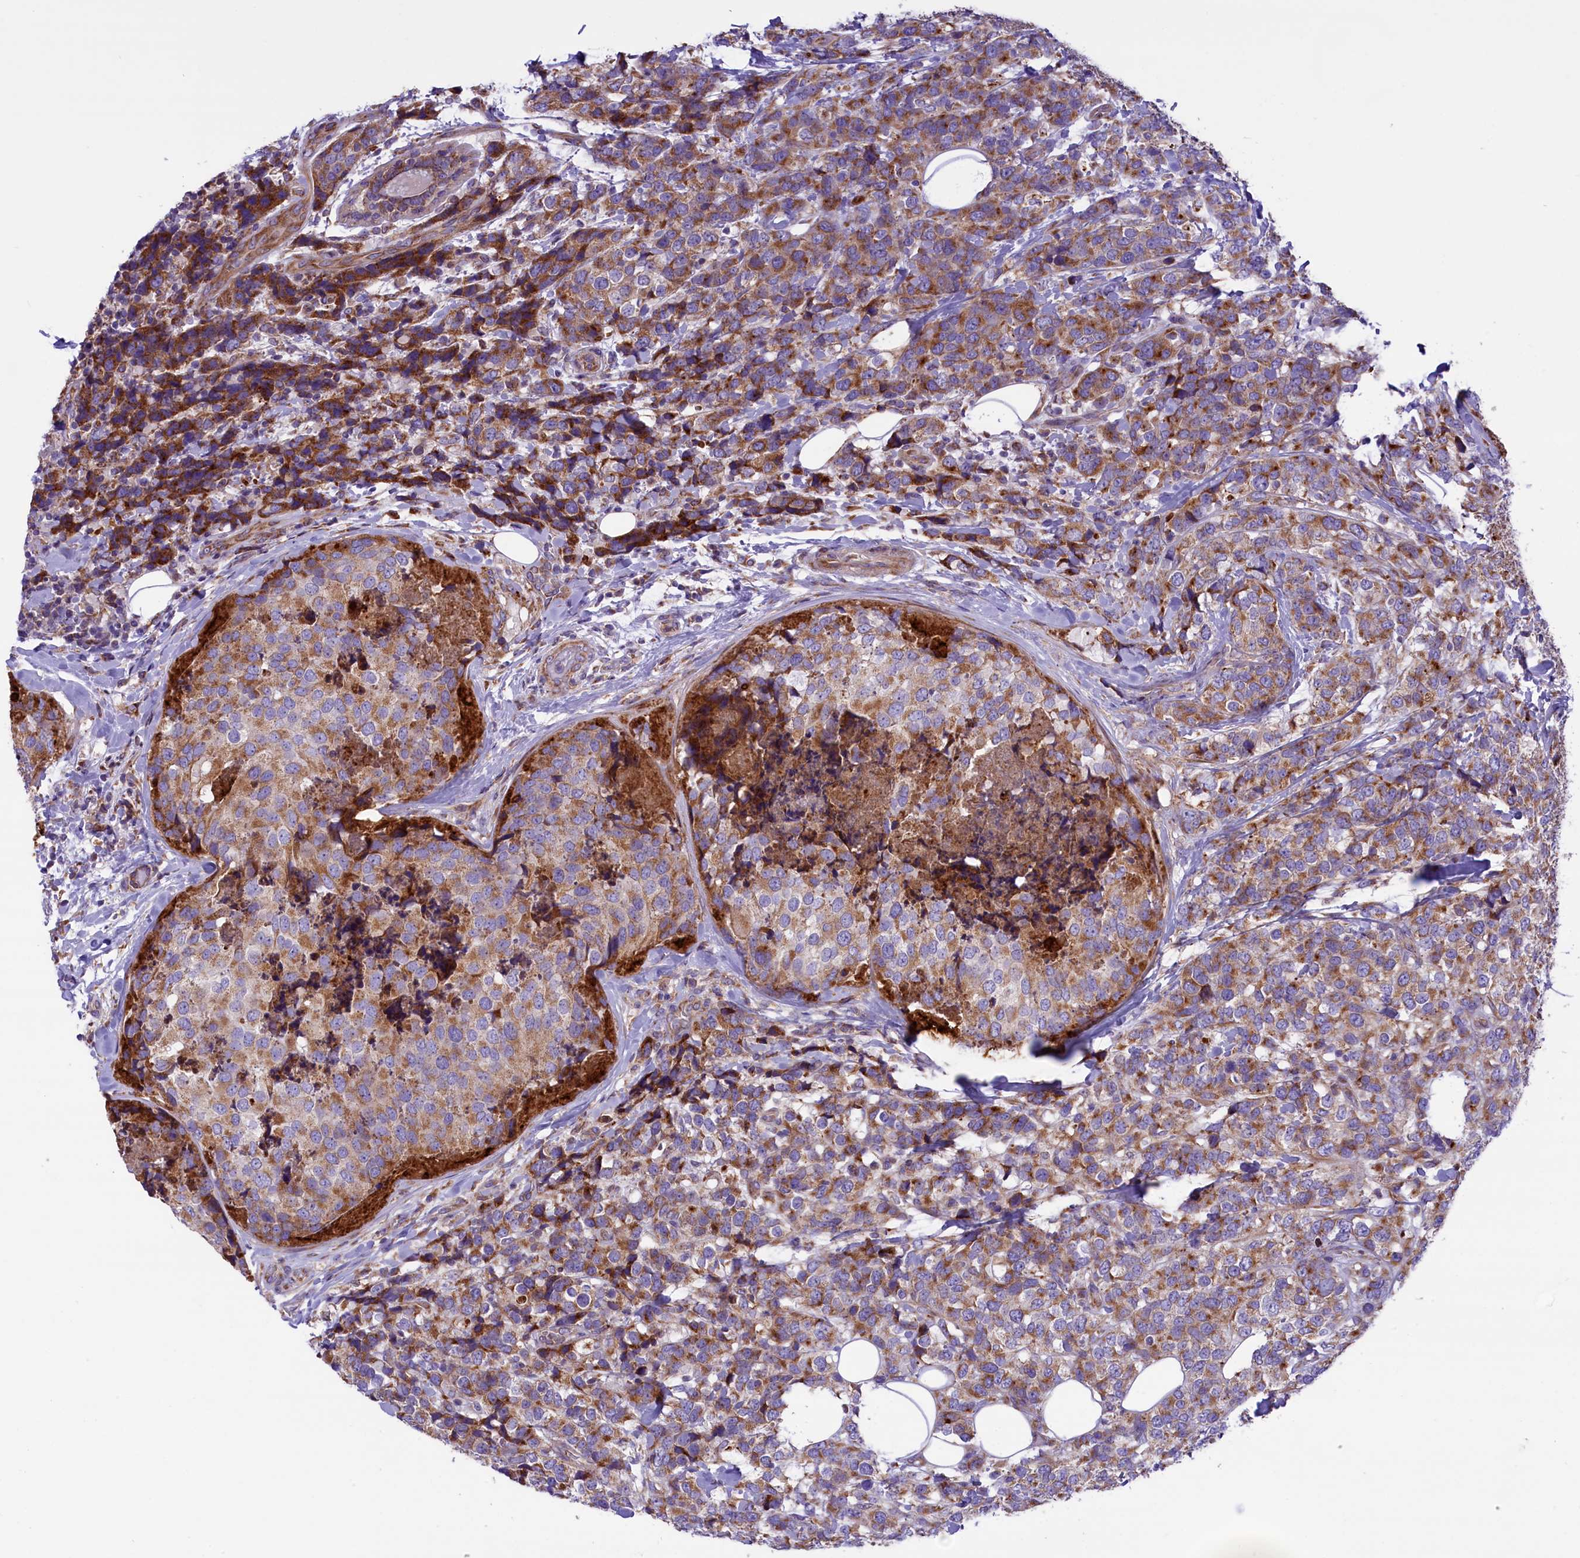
{"staining": {"intensity": "moderate", "quantity": ">75%", "location": "cytoplasmic/membranous"}, "tissue": "breast cancer", "cell_type": "Tumor cells", "image_type": "cancer", "snomed": [{"axis": "morphology", "description": "Lobular carcinoma"}, {"axis": "topography", "description": "Breast"}], "caption": "Breast lobular carcinoma was stained to show a protein in brown. There is medium levels of moderate cytoplasmic/membranous staining in about >75% of tumor cells.", "gene": "PTPRU", "patient": {"sex": "female", "age": 59}}